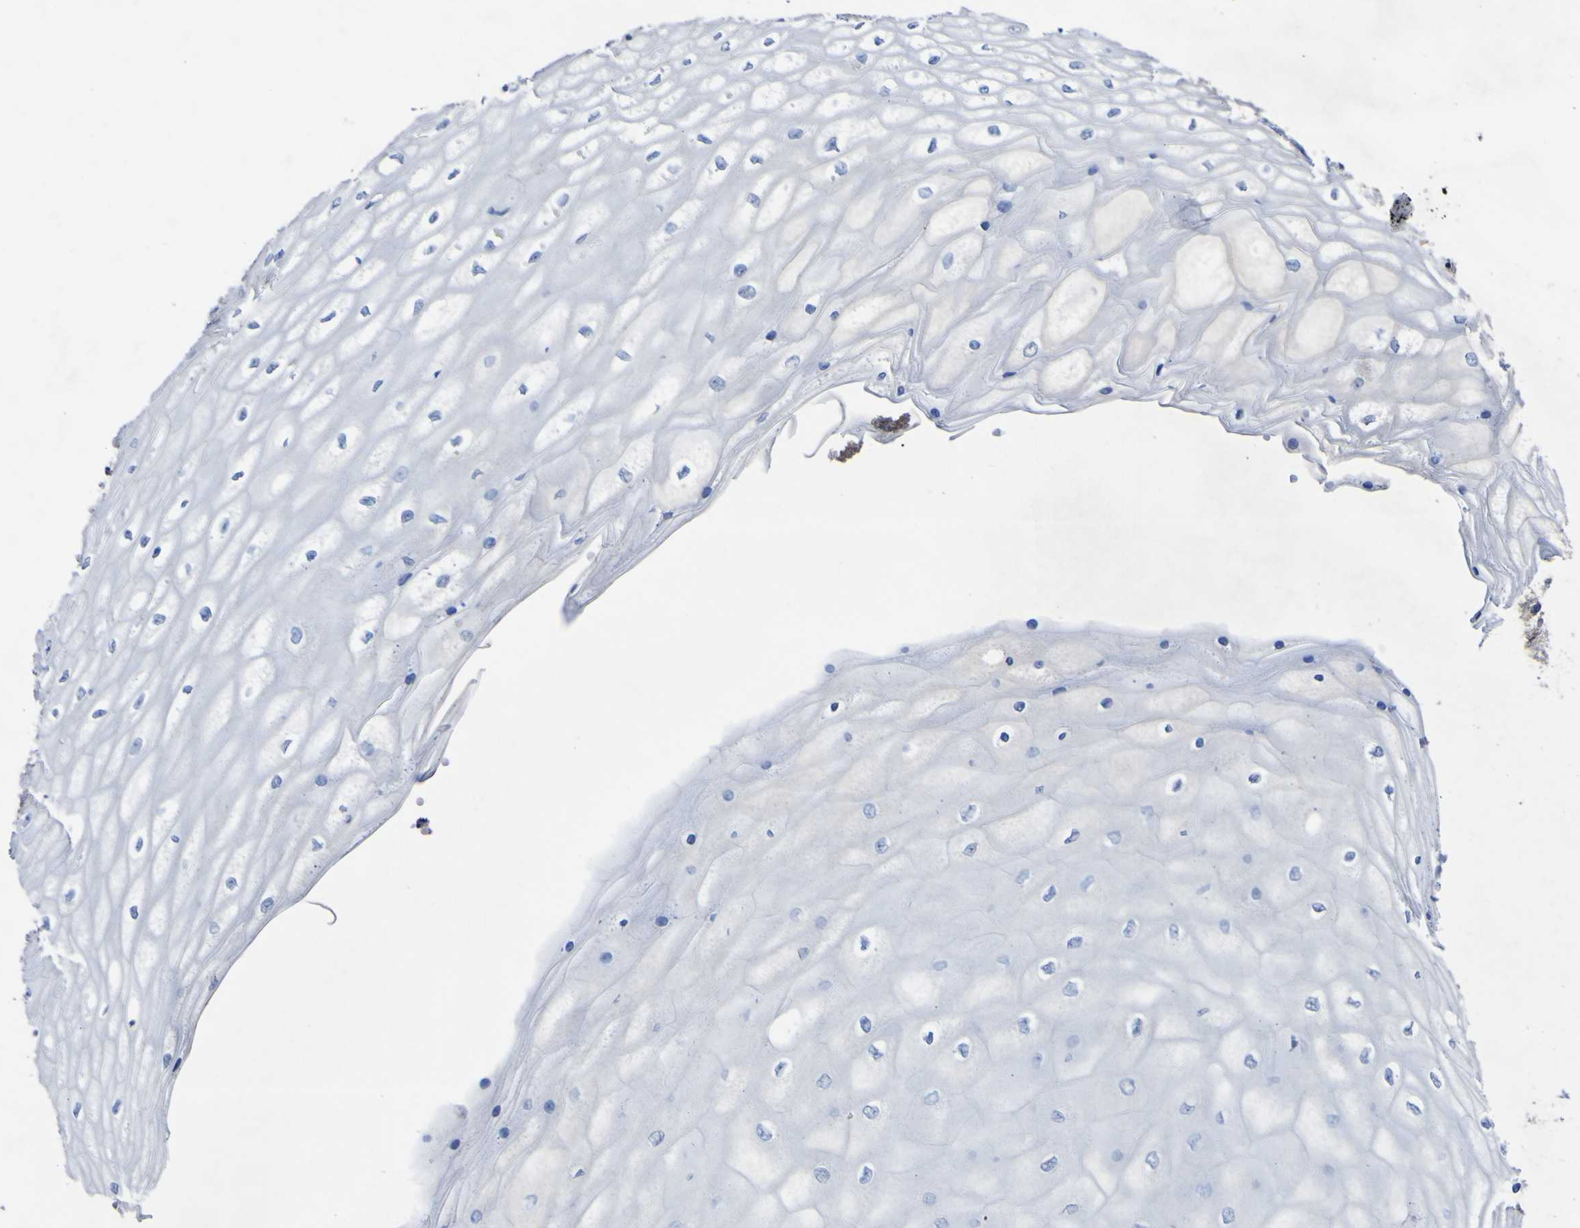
{"staining": {"intensity": "negative", "quantity": "none", "location": "none"}, "tissue": "cervical cancer", "cell_type": "Tumor cells", "image_type": "cancer", "snomed": [{"axis": "morphology", "description": "Squamous cell carcinoma, NOS"}, {"axis": "topography", "description": "Cervix"}], "caption": "Cervical squamous cell carcinoma was stained to show a protein in brown. There is no significant staining in tumor cells.", "gene": "AGO4", "patient": {"sex": "female", "age": 35}}